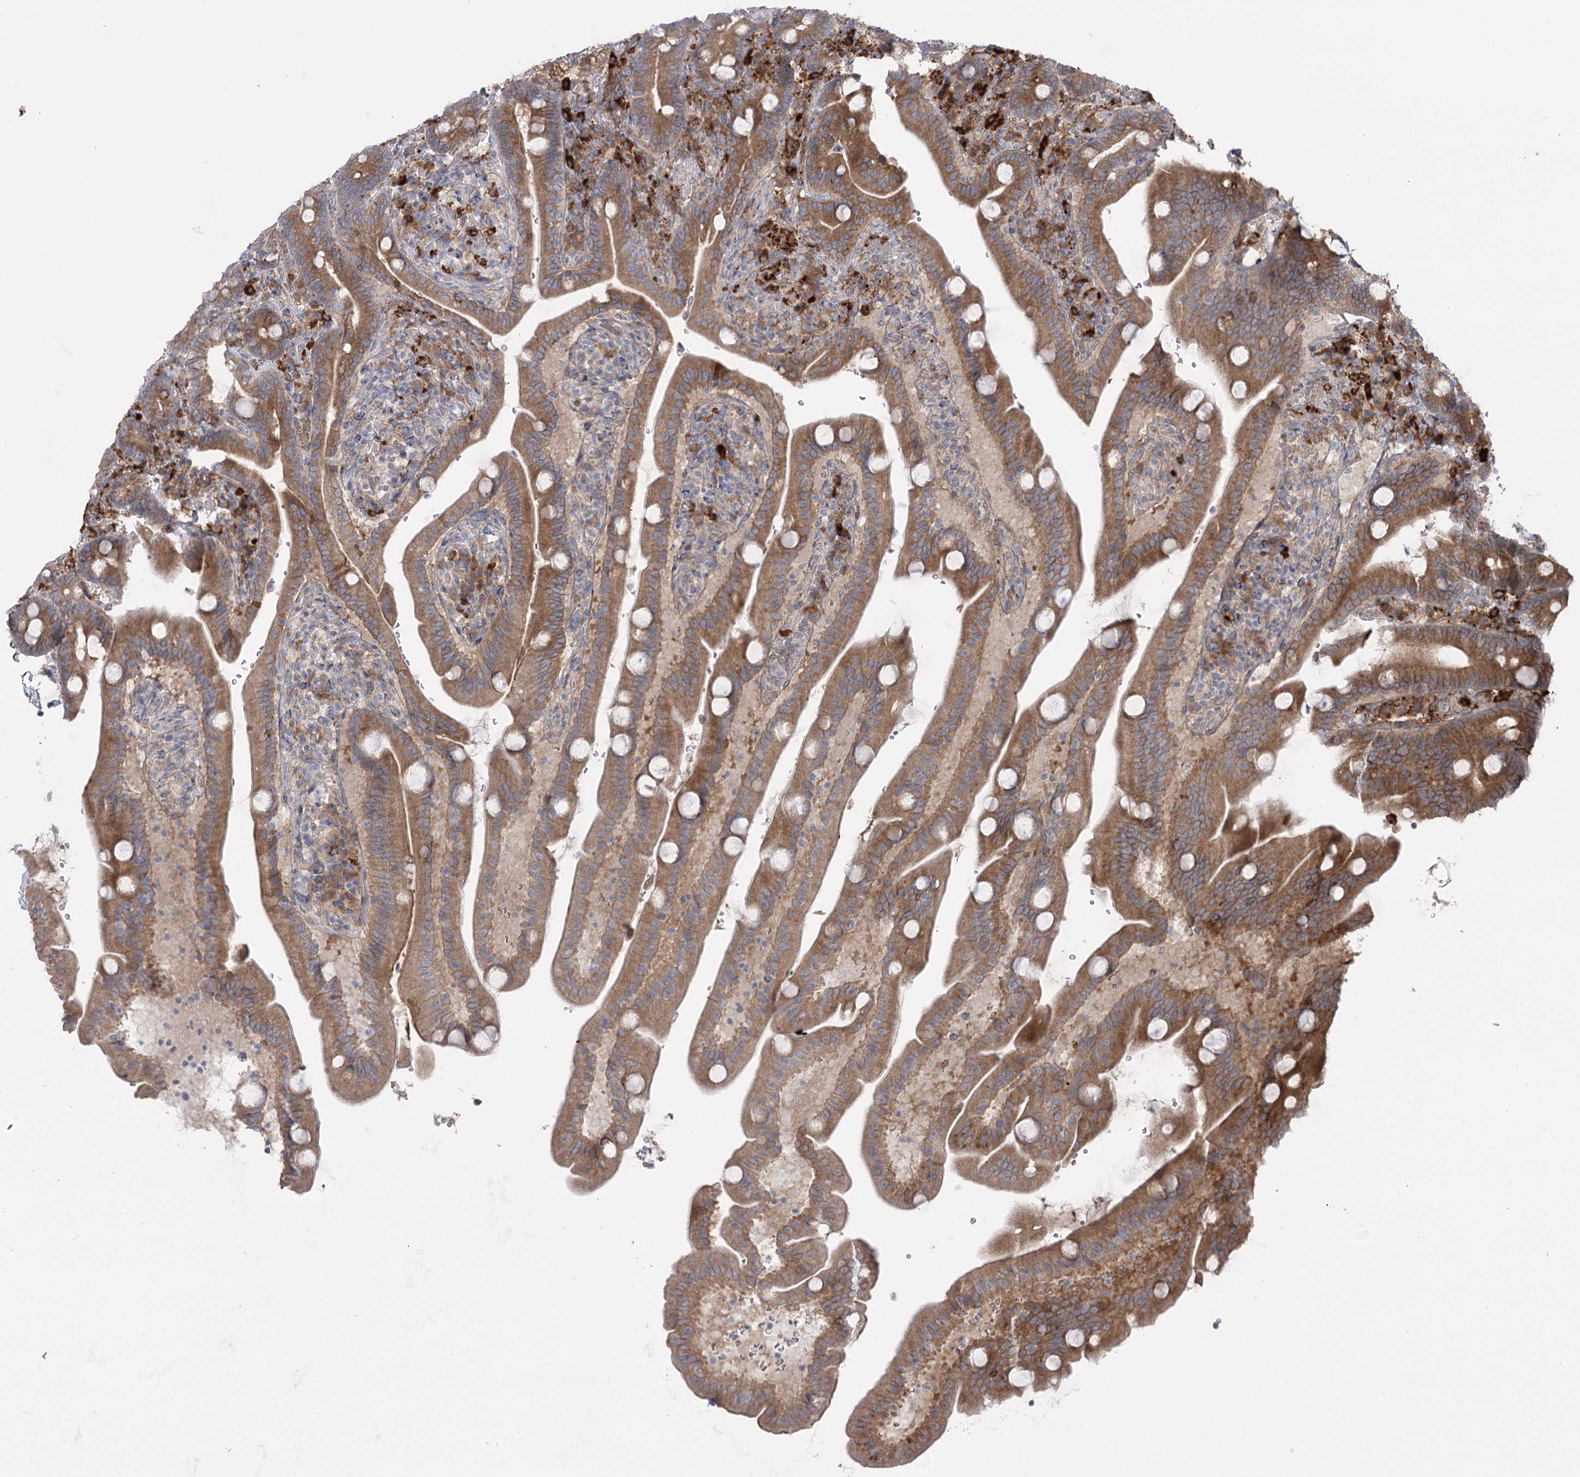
{"staining": {"intensity": "moderate", "quantity": ">75%", "location": "cytoplasmic/membranous"}, "tissue": "duodenum", "cell_type": "Glandular cells", "image_type": "normal", "snomed": [{"axis": "morphology", "description": "Normal tissue, NOS"}, {"axis": "topography", "description": "Duodenum"}], "caption": "Unremarkable duodenum reveals moderate cytoplasmic/membranous expression in approximately >75% of glandular cells, visualized by immunohistochemistry. The staining is performed using DAB brown chromogen to label protein expression. The nuclei are counter-stained blue using hematoxylin.", "gene": "PLEKHA5", "patient": {"sex": "male", "age": 54}}